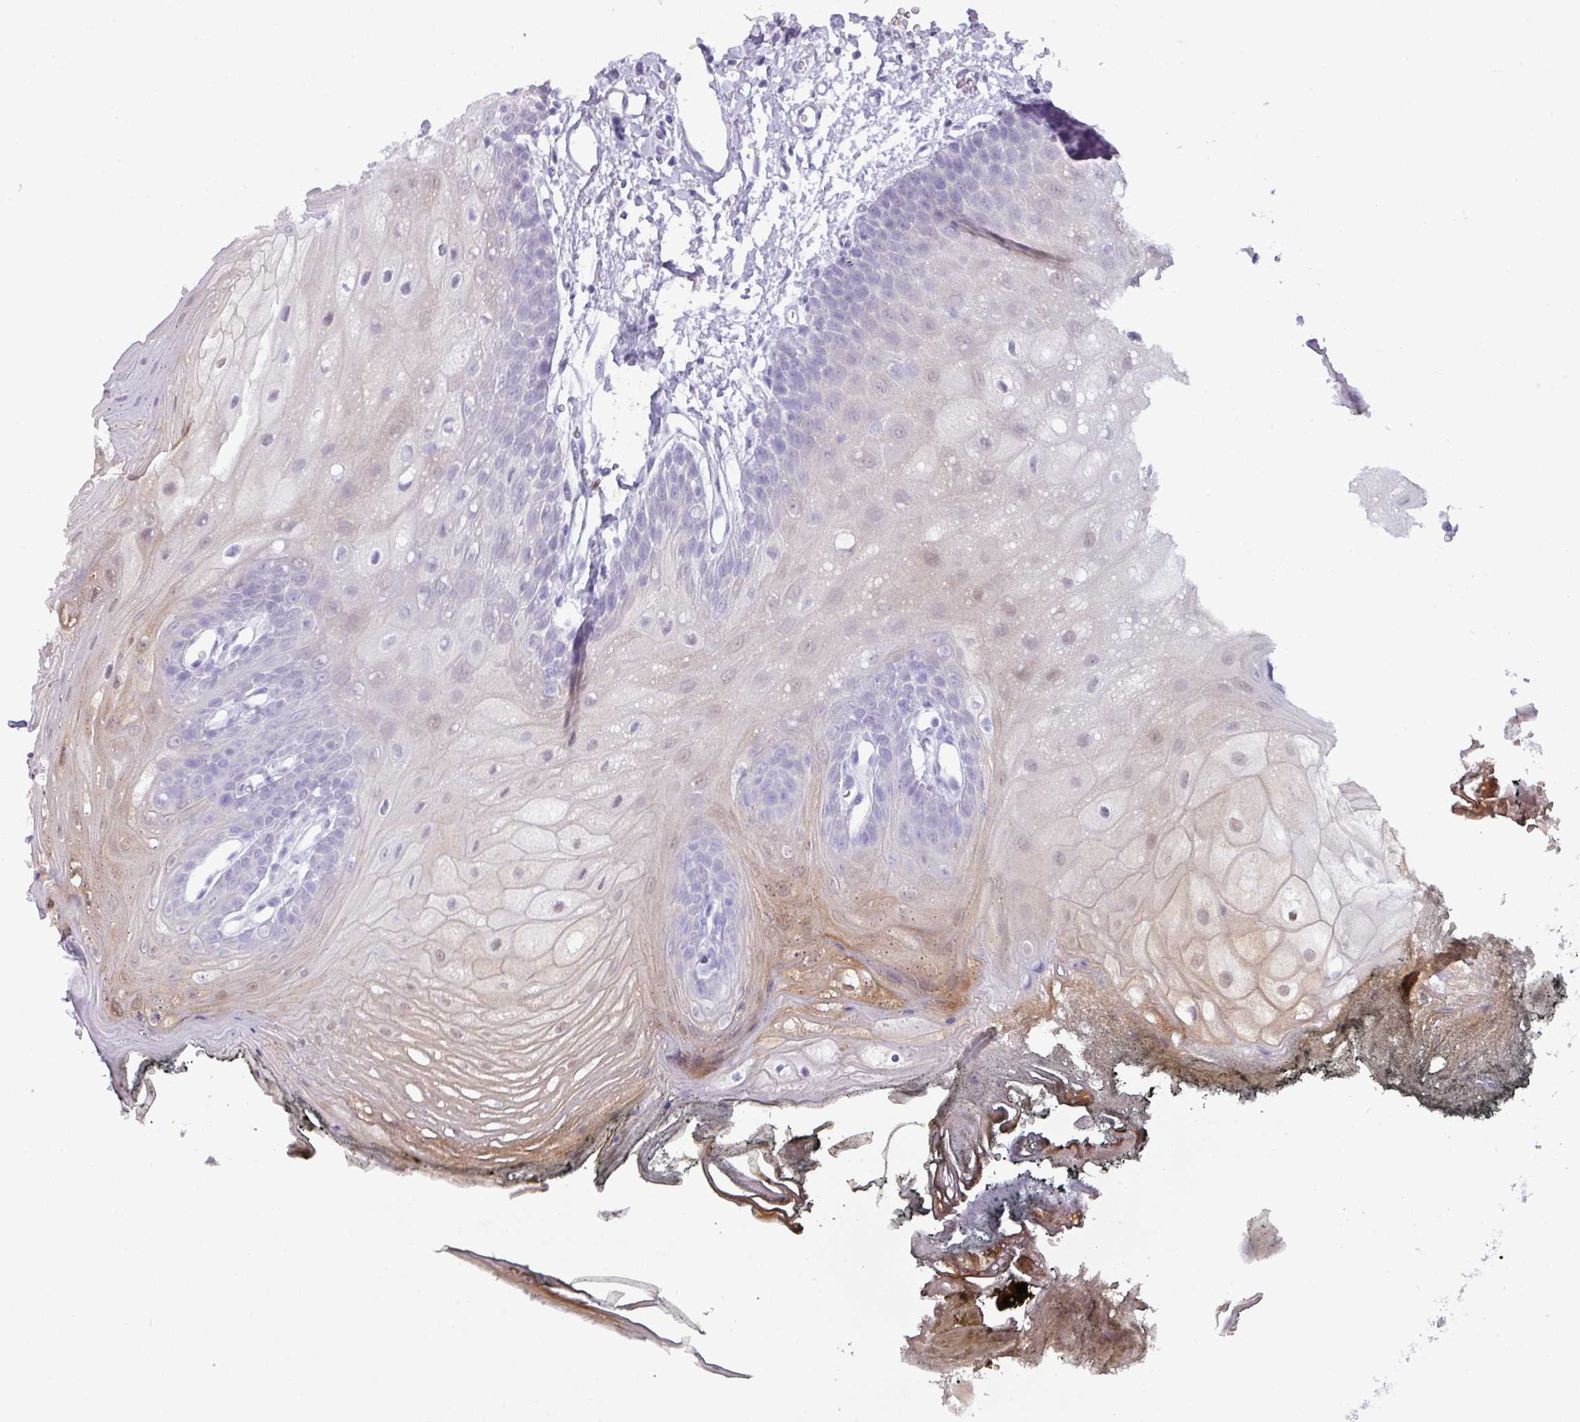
{"staining": {"intensity": "weak", "quantity": "<25%", "location": "cytoplasmic/membranous"}, "tissue": "oral mucosa", "cell_type": "Squamous epithelial cells", "image_type": "normal", "snomed": [{"axis": "morphology", "description": "Normal tissue, NOS"}, {"axis": "morphology", "description": "Squamous cell carcinoma, NOS"}, {"axis": "topography", "description": "Oral tissue"}, {"axis": "topography", "description": "Head-Neck"}], "caption": "DAB (3,3'-diaminobenzidine) immunohistochemical staining of benign oral mucosa shows no significant staining in squamous epithelial cells. (DAB (3,3'-diaminobenzidine) immunohistochemistry with hematoxylin counter stain).", "gene": "NCCRP1", "patient": {"sex": "female", "age": 81}}